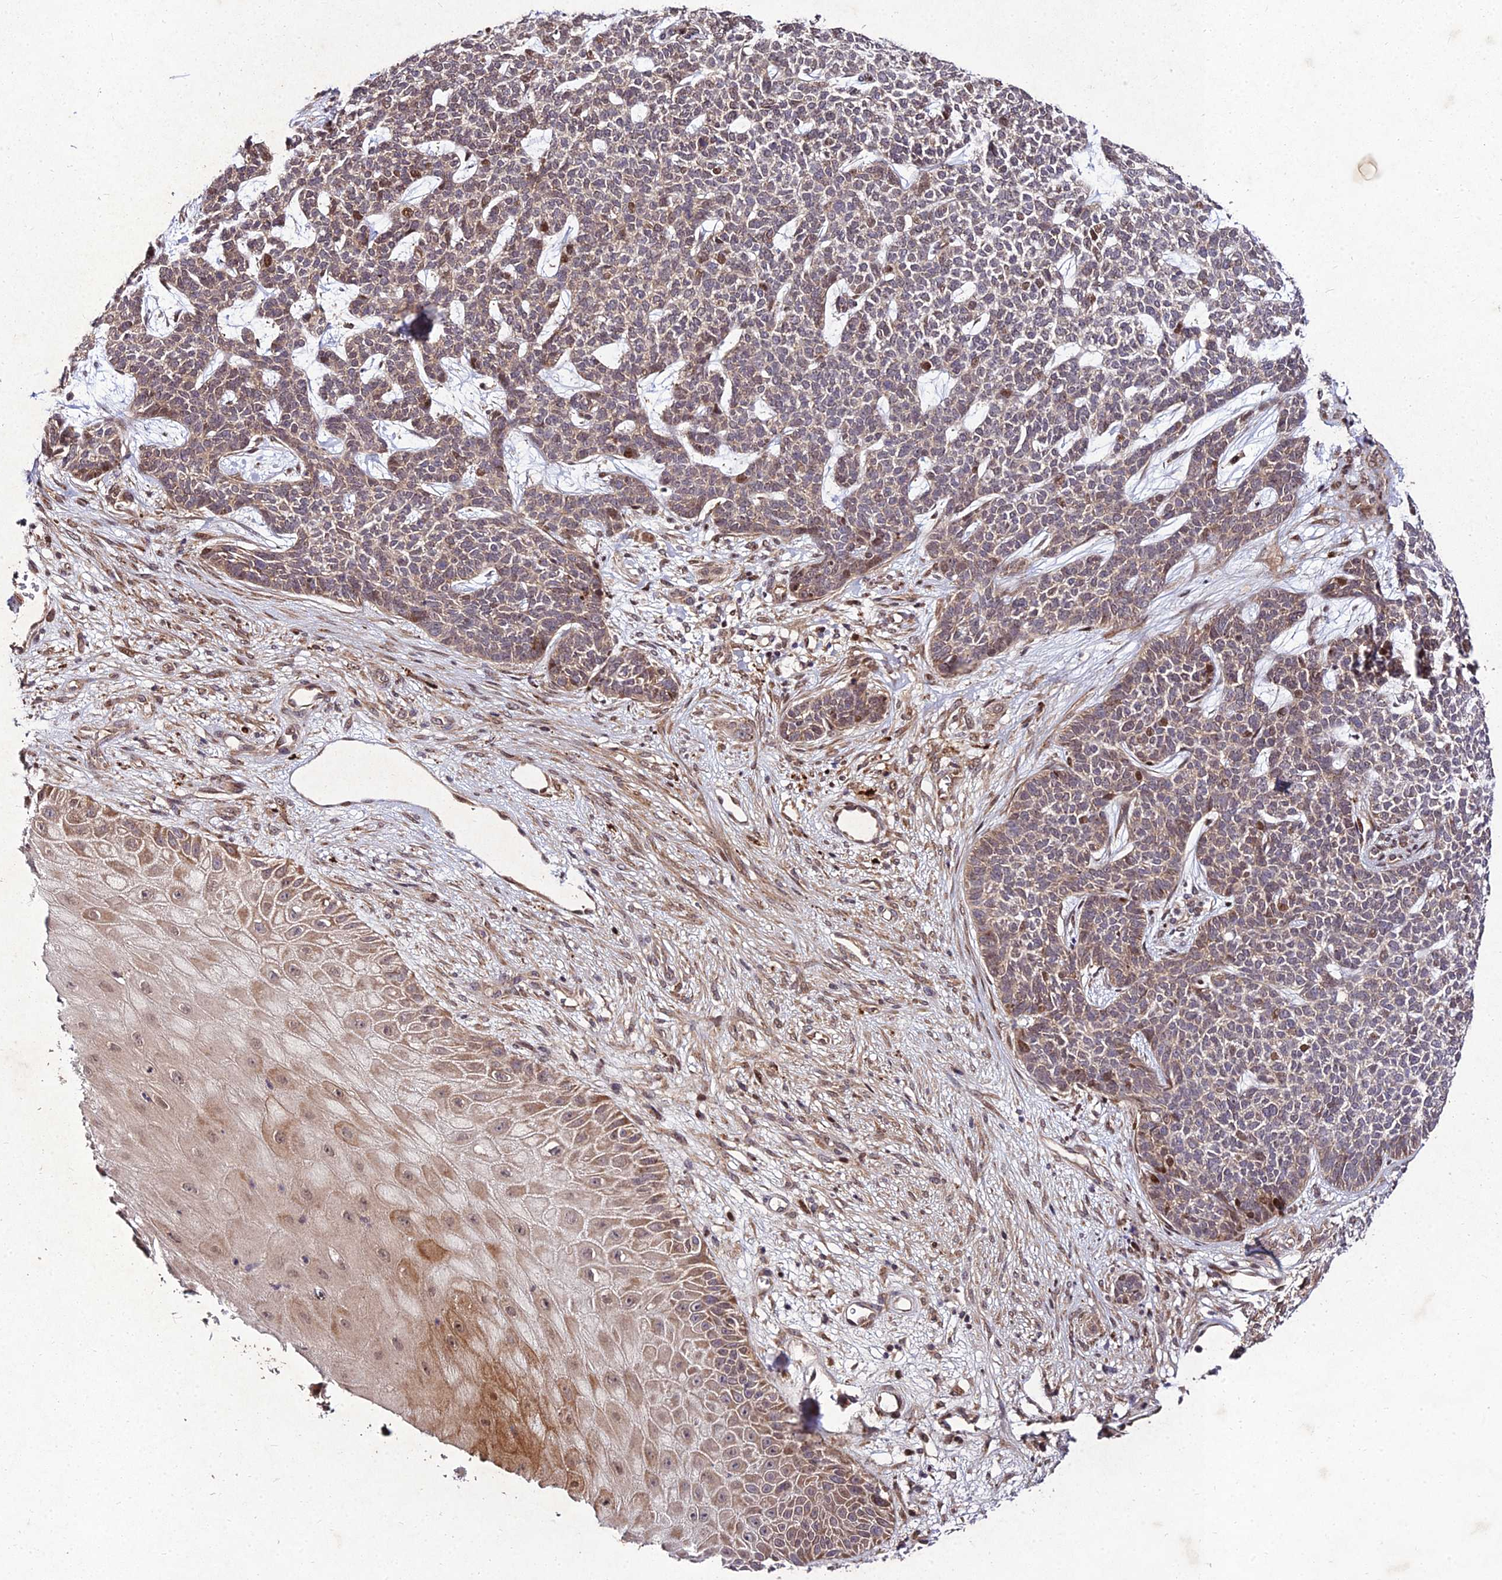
{"staining": {"intensity": "moderate", "quantity": "<25%", "location": "nuclear"}, "tissue": "skin cancer", "cell_type": "Tumor cells", "image_type": "cancer", "snomed": [{"axis": "morphology", "description": "Basal cell carcinoma"}, {"axis": "topography", "description": "Skin"}], "caption": "High-power microscopy captured an immunohistochemistry photomicrograph of skin cancer, revealing moderate nuclear staining in approximately <25% of tumor cells.", "gene": "MKKS", "patient": {"sex": "female", "age": 84}}